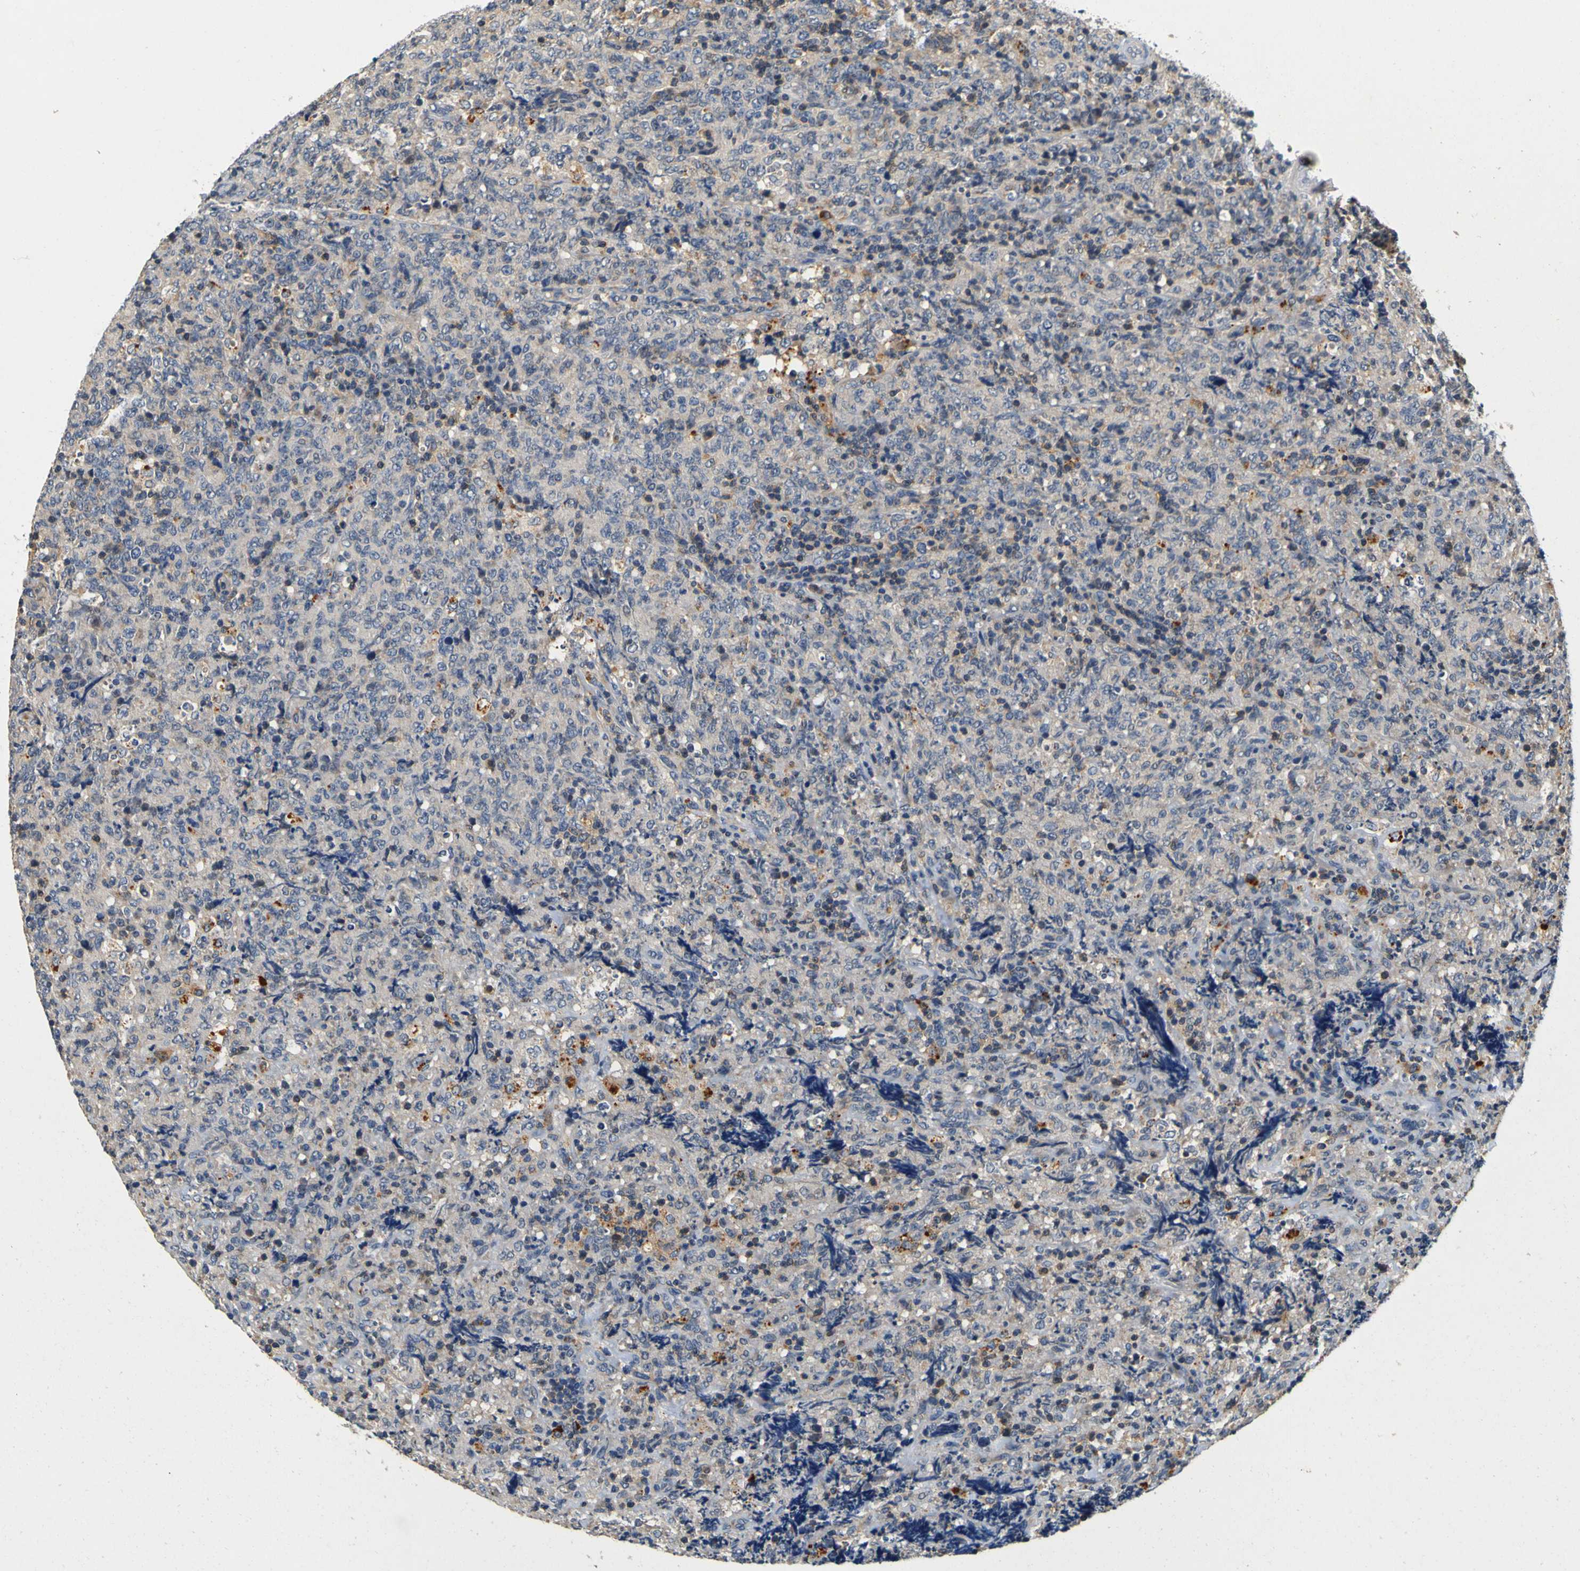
{"staining": {"intensity": "negative", "quantity": "none", "location": "none"}, "tissue": "lymphoma", "cell_type": "Tumor cells", "image_type": "cancer", "snomed": [{"axis": "morphology", "description": "Malignant lymphoma, non-Hodgkin's type, High grade"}, {"axis": "topography", "description": "Tonsil"}], "caption": "IHC photomicrograph of neoplastic tissue: human malignant lymphoma, non-Hodgkin's type (high-grade) stained with DAB (3,3'-diaminobenzidine) exhibits no significant protein positivity in tumor cells.", "gene": "TNIK", "patient": {"sex": "female", "age": 36}}